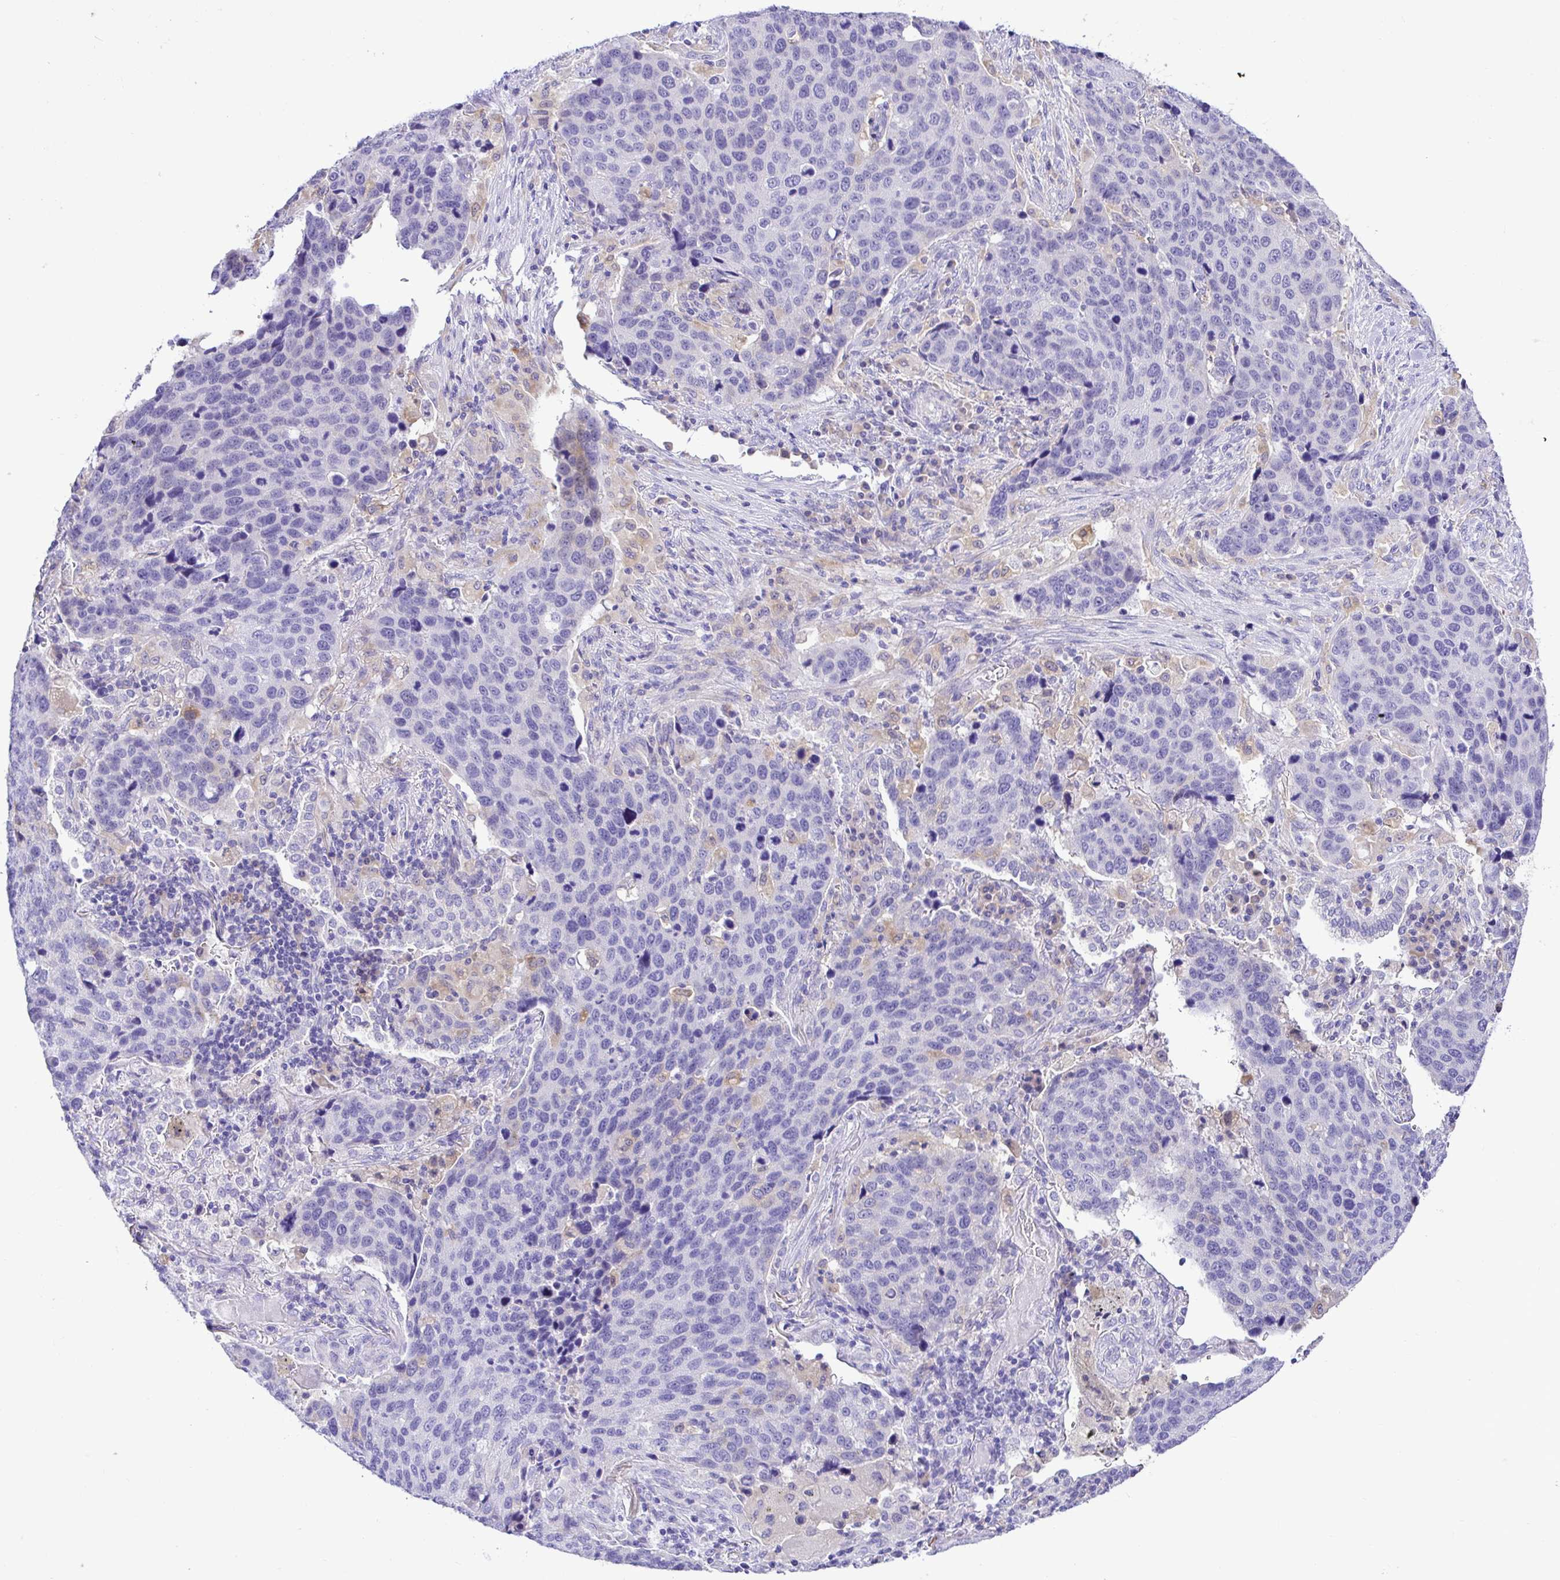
{"staining": {"intensity": "negative", "quantity": "none", "location": "none"}, "tissue": "lung cancer", "cell_type": "Tumor cells", "image_type": "cancer", "snomed": [{"axis": "morphology", "description": "Squamous cell carcinoma, NOS"}, {"axis": "topography", "description": "Lymph node"}, {"axis": "topography", "description": "Lung"}], "caption": "The IHC photomicrograph has no significant positivity in tumor cells of lung cancer tissue.", "gene": "BACE2", "patient": {"sex": "male", "age": 61}}